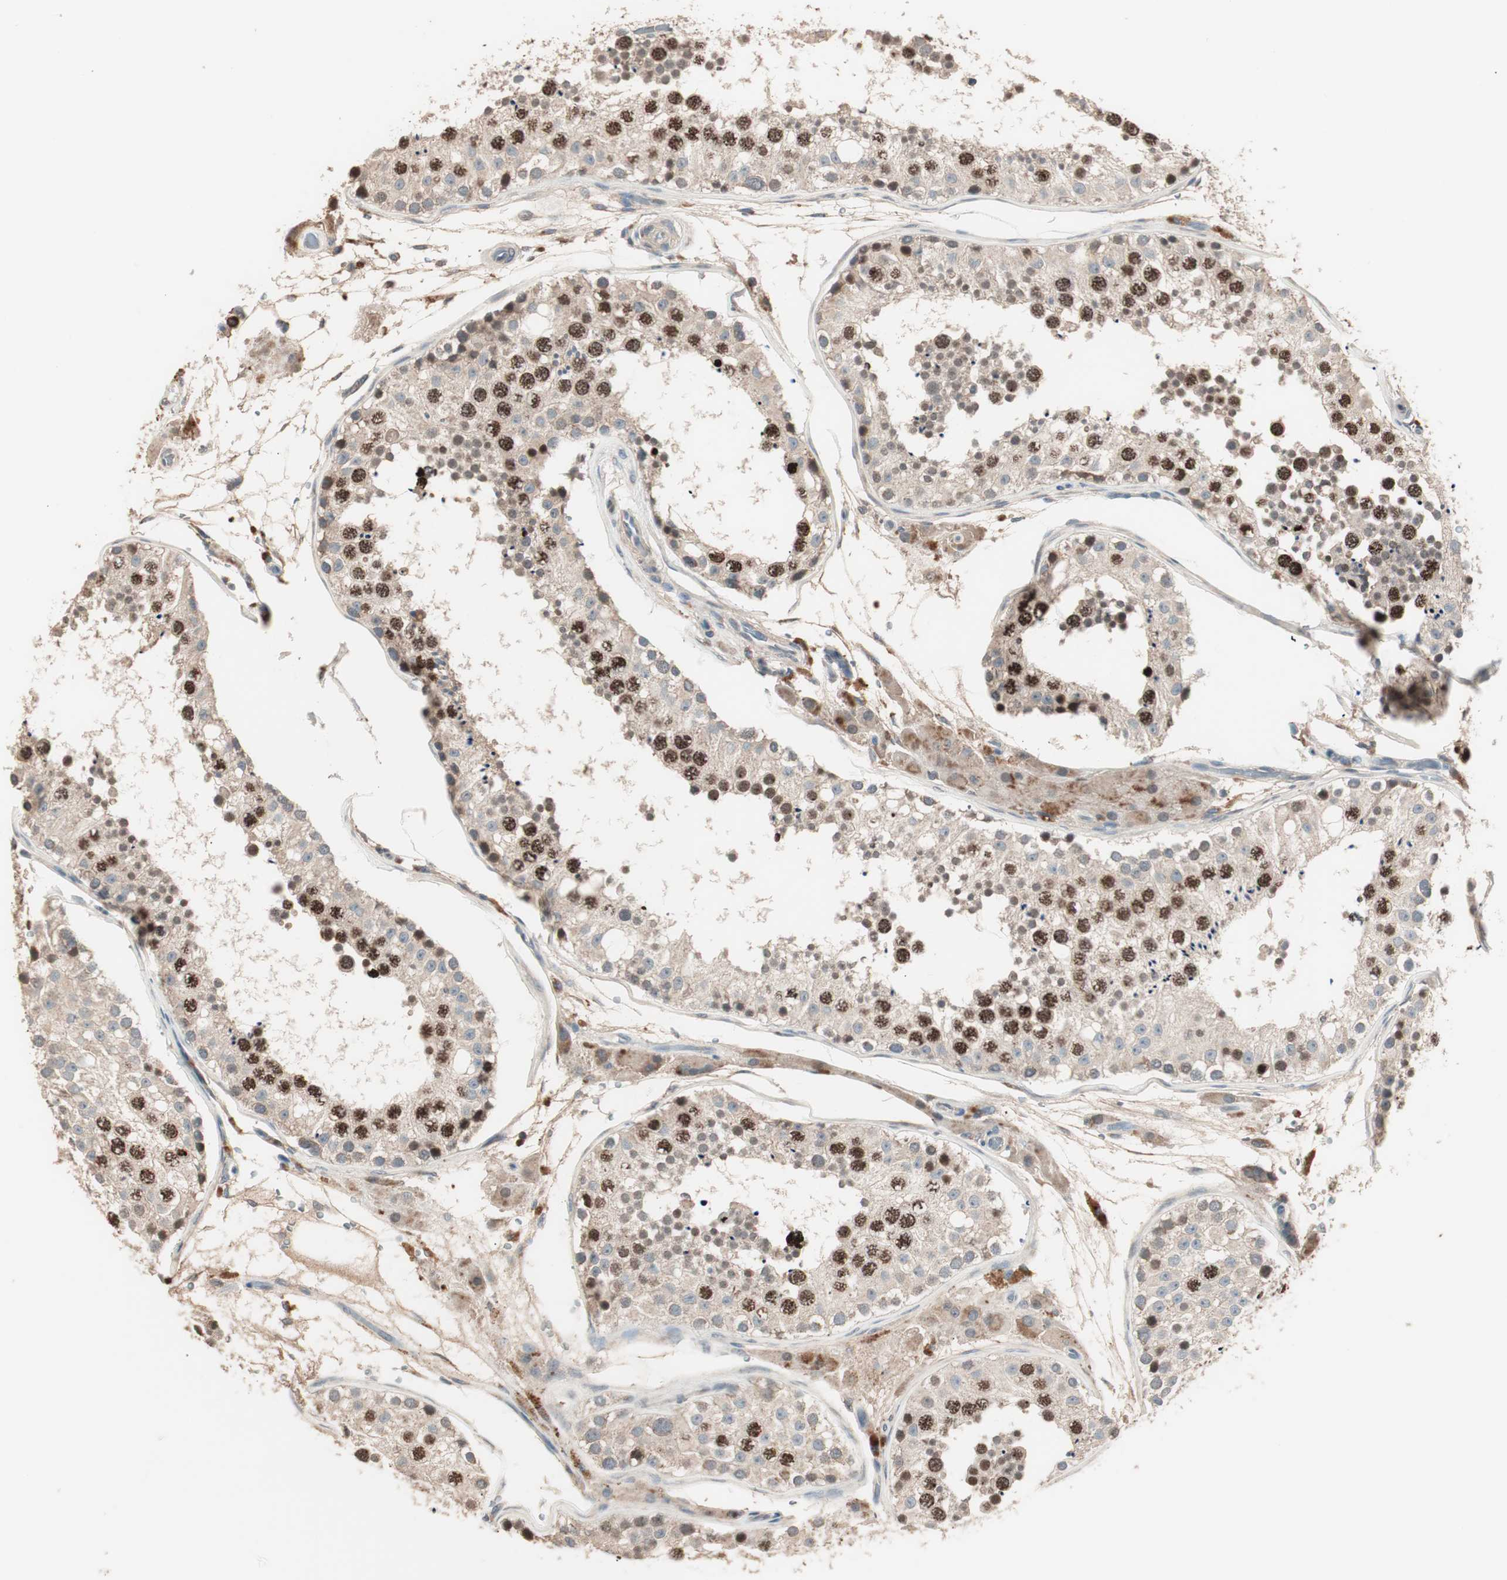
{"staining": {"intensity": "strong", "quantity": ">75%", "location": "cytoplasmic/membranous,nuclear"}, "tissue": "testis", "cell_type": "Cells in seminiferous ducts", "image_type": "normal", "snomed": [{"axis": "morphology", "description": "Normal tissue, NOS"}, {"axis": "topography", "description": "Testis"}], "caption": "Immunohistochemistry staining of benign testis, which exhibits high levels of strong cytoplasmic/membranous,nuclear positivity in approximately >75% of cells in seminiferous ducts indicating strong cytoplasmic/membranous,nuclear protein positivity. The staining was performed using DAB (brown) for protein detection and nuclei were counterstained in hematoxylin (blue).", "gene": "NFRKB", "patient": {"sex": "male", "age": 26}}